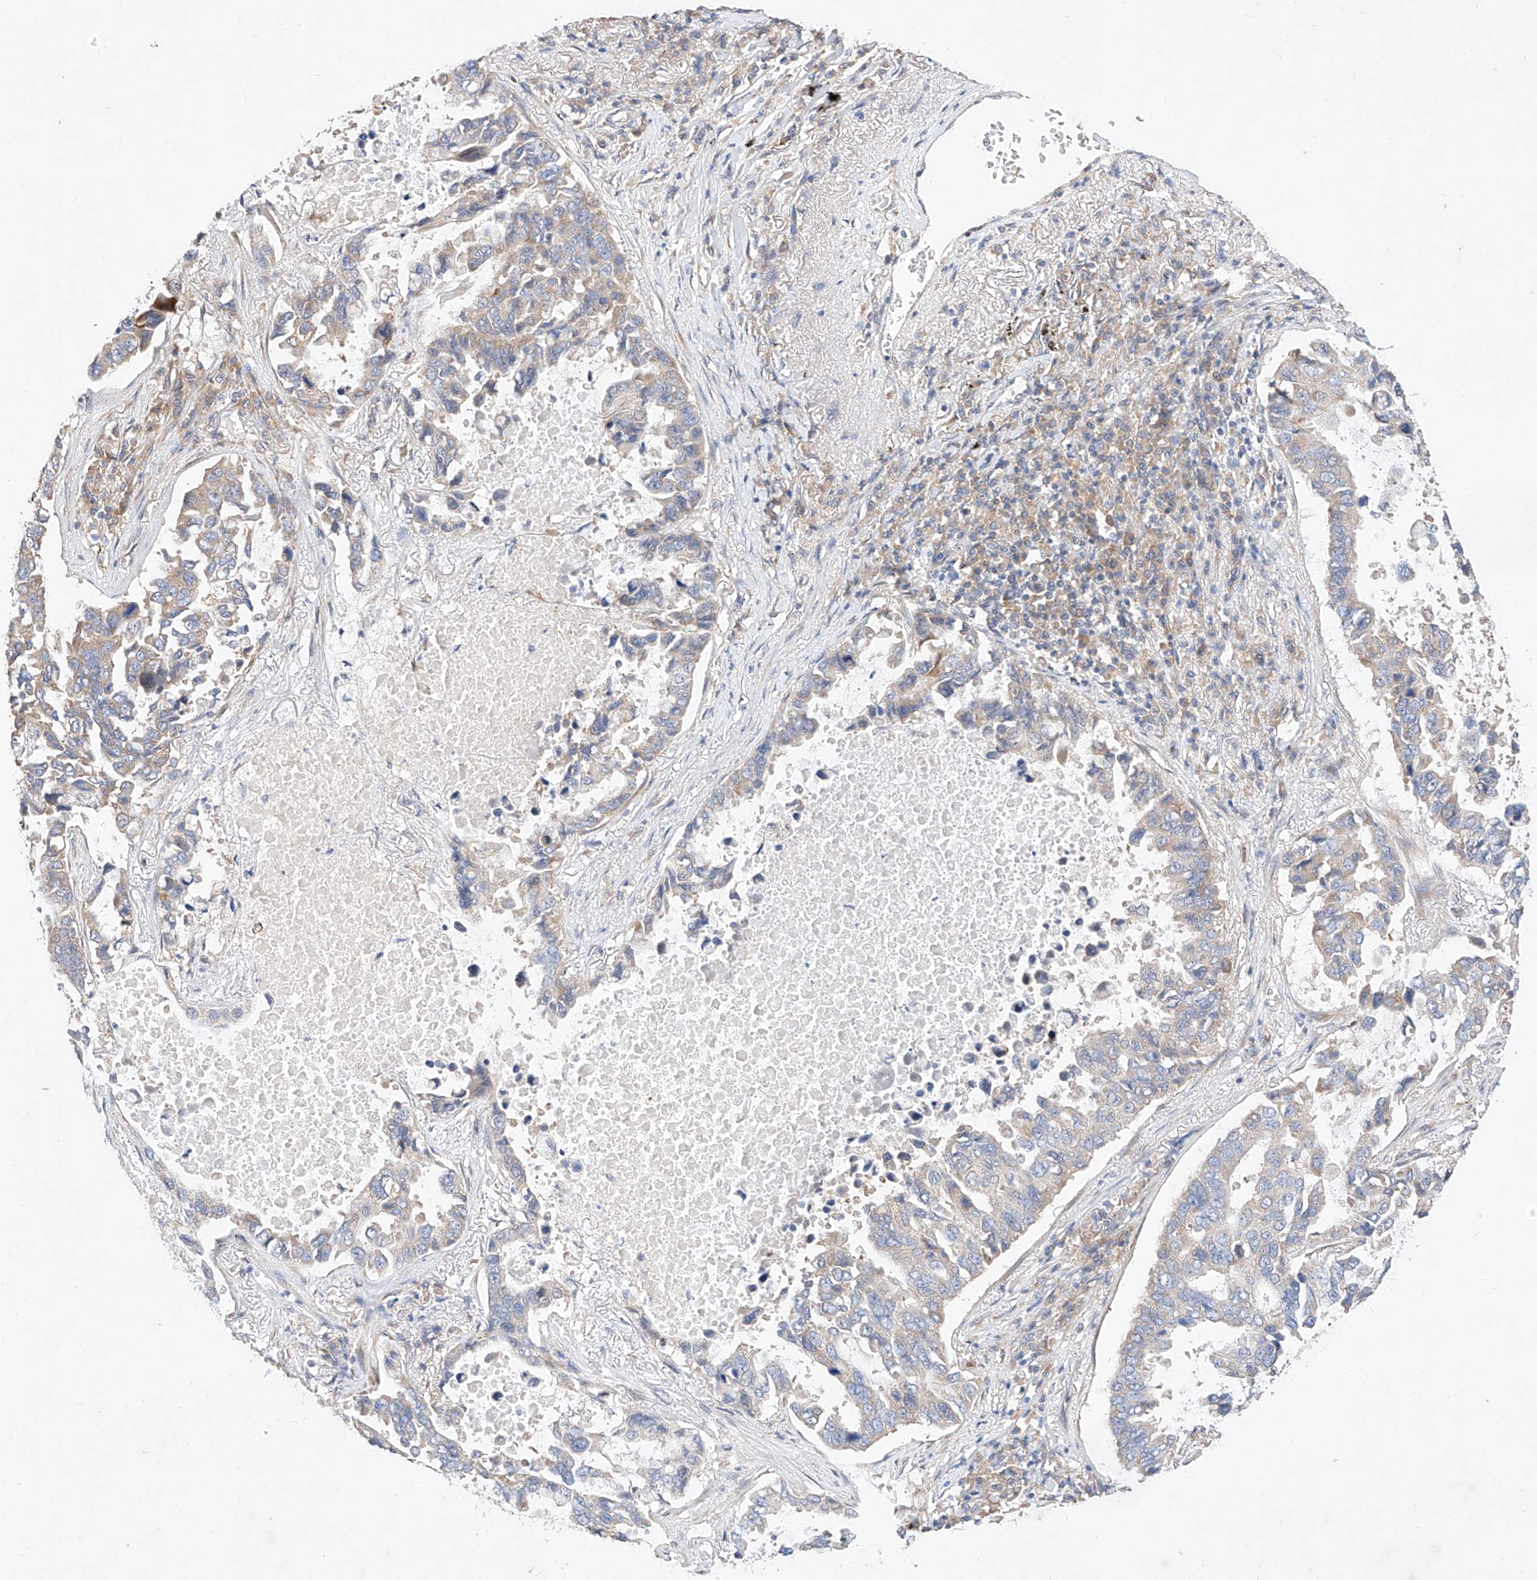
{"staining": {"intensity": "weak", "quantity": "25%-75%", "location": "cytoplasmic/membranous"}, "tissue": "lung cancer", "cell_type": "Tumor cells", "image_type": "cancer", "snomed": [{"axis": "morphology", "description": "Adenocarcinoma, NOS"}, {"axis": "topography", "description": "Lung"}], "caption": "Protein analysis of lung adenocarcinoma tissue demonstrates weak cytoplasmic/membranous staining in approximately 25%-75% of tumor cells. (Stains: DAB in brown, nuclei in blue, Microscopy: brightfield microscopy at high magnification).", "gene": "C6orf118", "patient": {"sex": "male", "age": 64}}